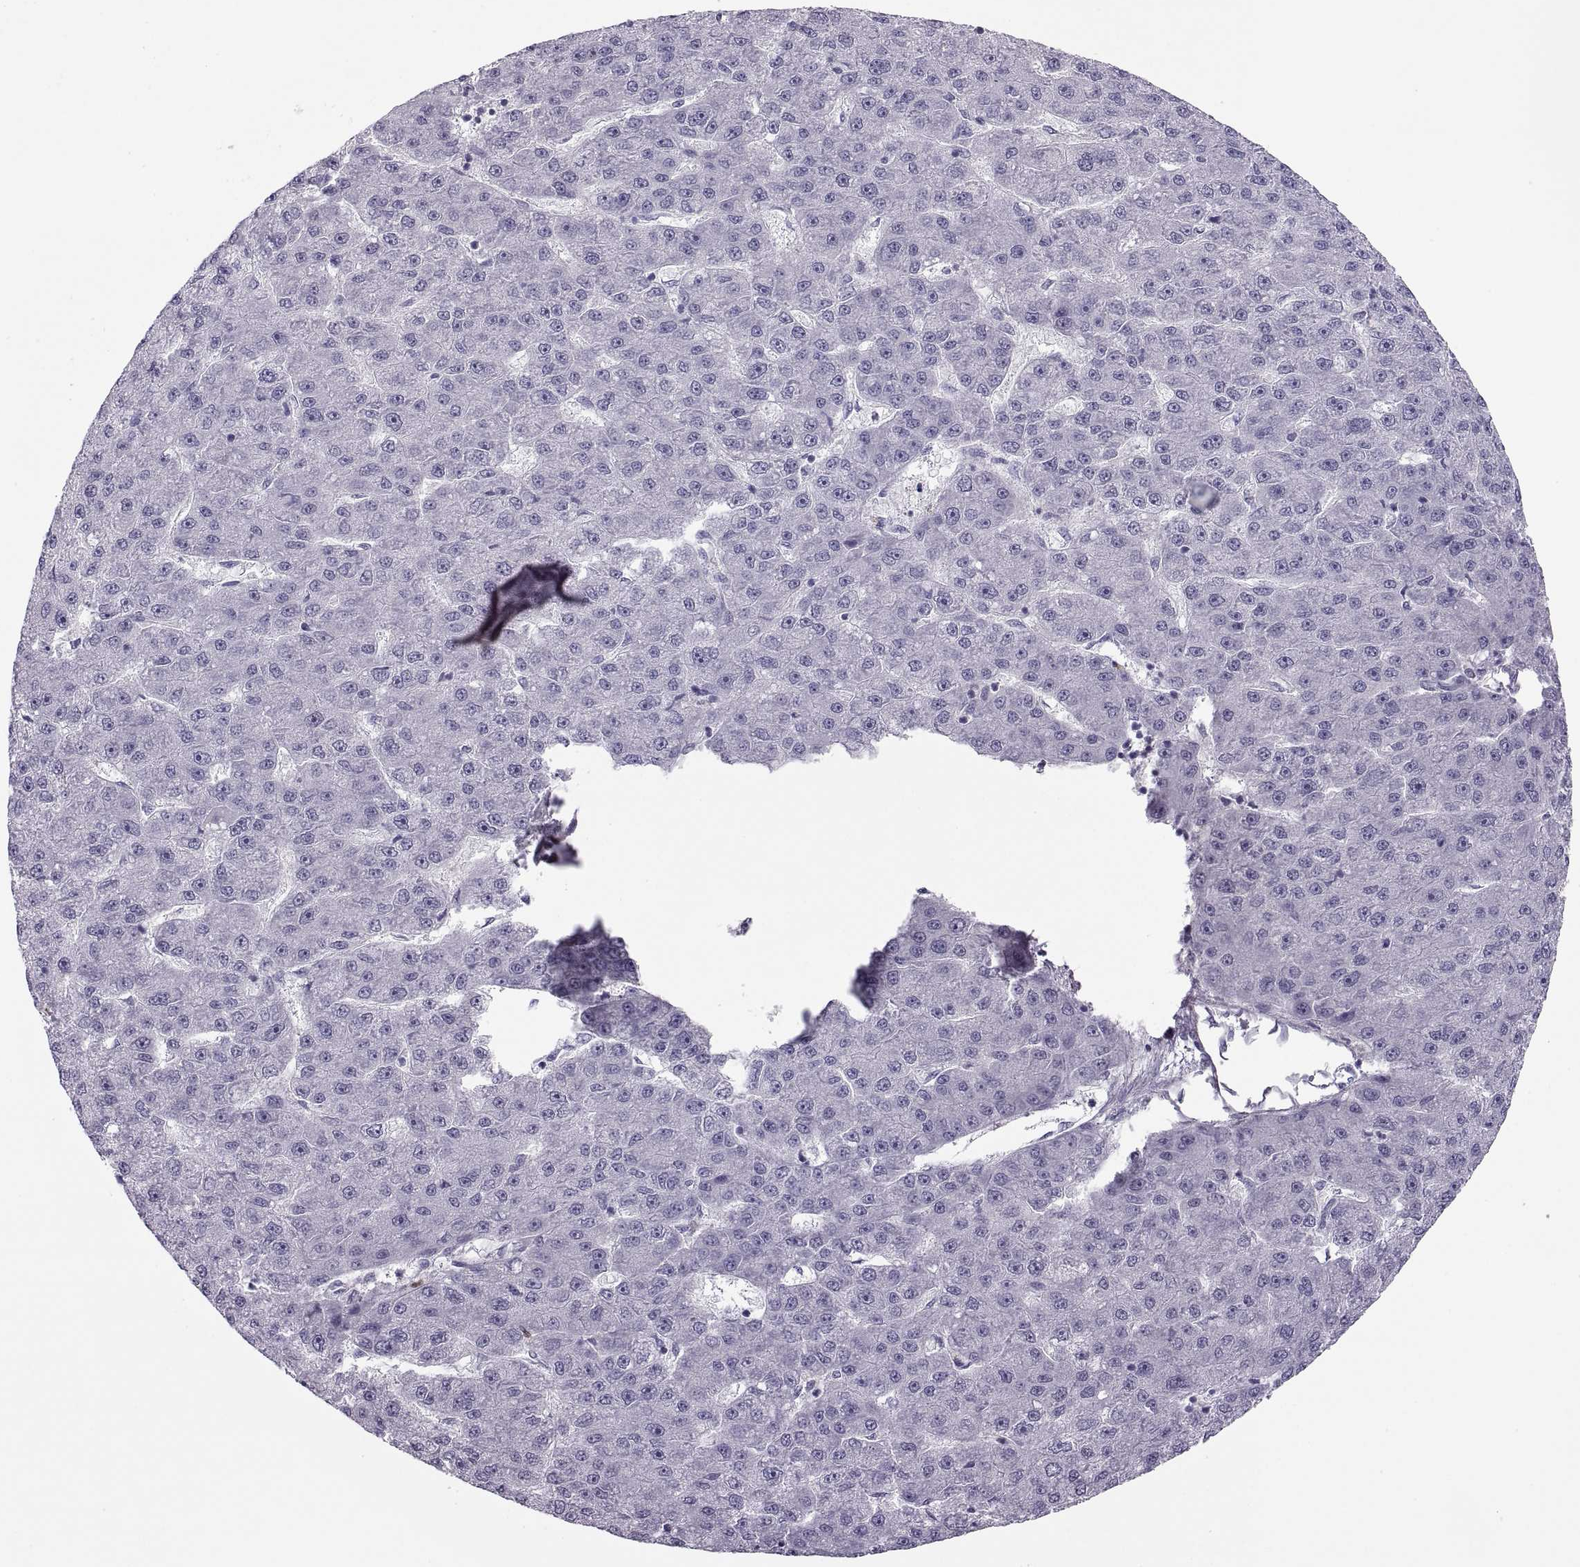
{"staining": {"intensity": "negative", "quantity": "none", "location": "none"}, "tissue": "liver cancer", "cell_type": "Tumor cells", "image_type": "cancer", "snomed": [{"axis": "morphology", "description": "Carcinoma, Hepatocellular, NOS"}, {"axis": "topography", "description": "Liver"}], "caption": "Liver hepatocellular carcinoma stained for a protein using IHC shows no expression tumor cells.", "gene": "CHCT1", "patient": {"sex": "male", "age": 67}}